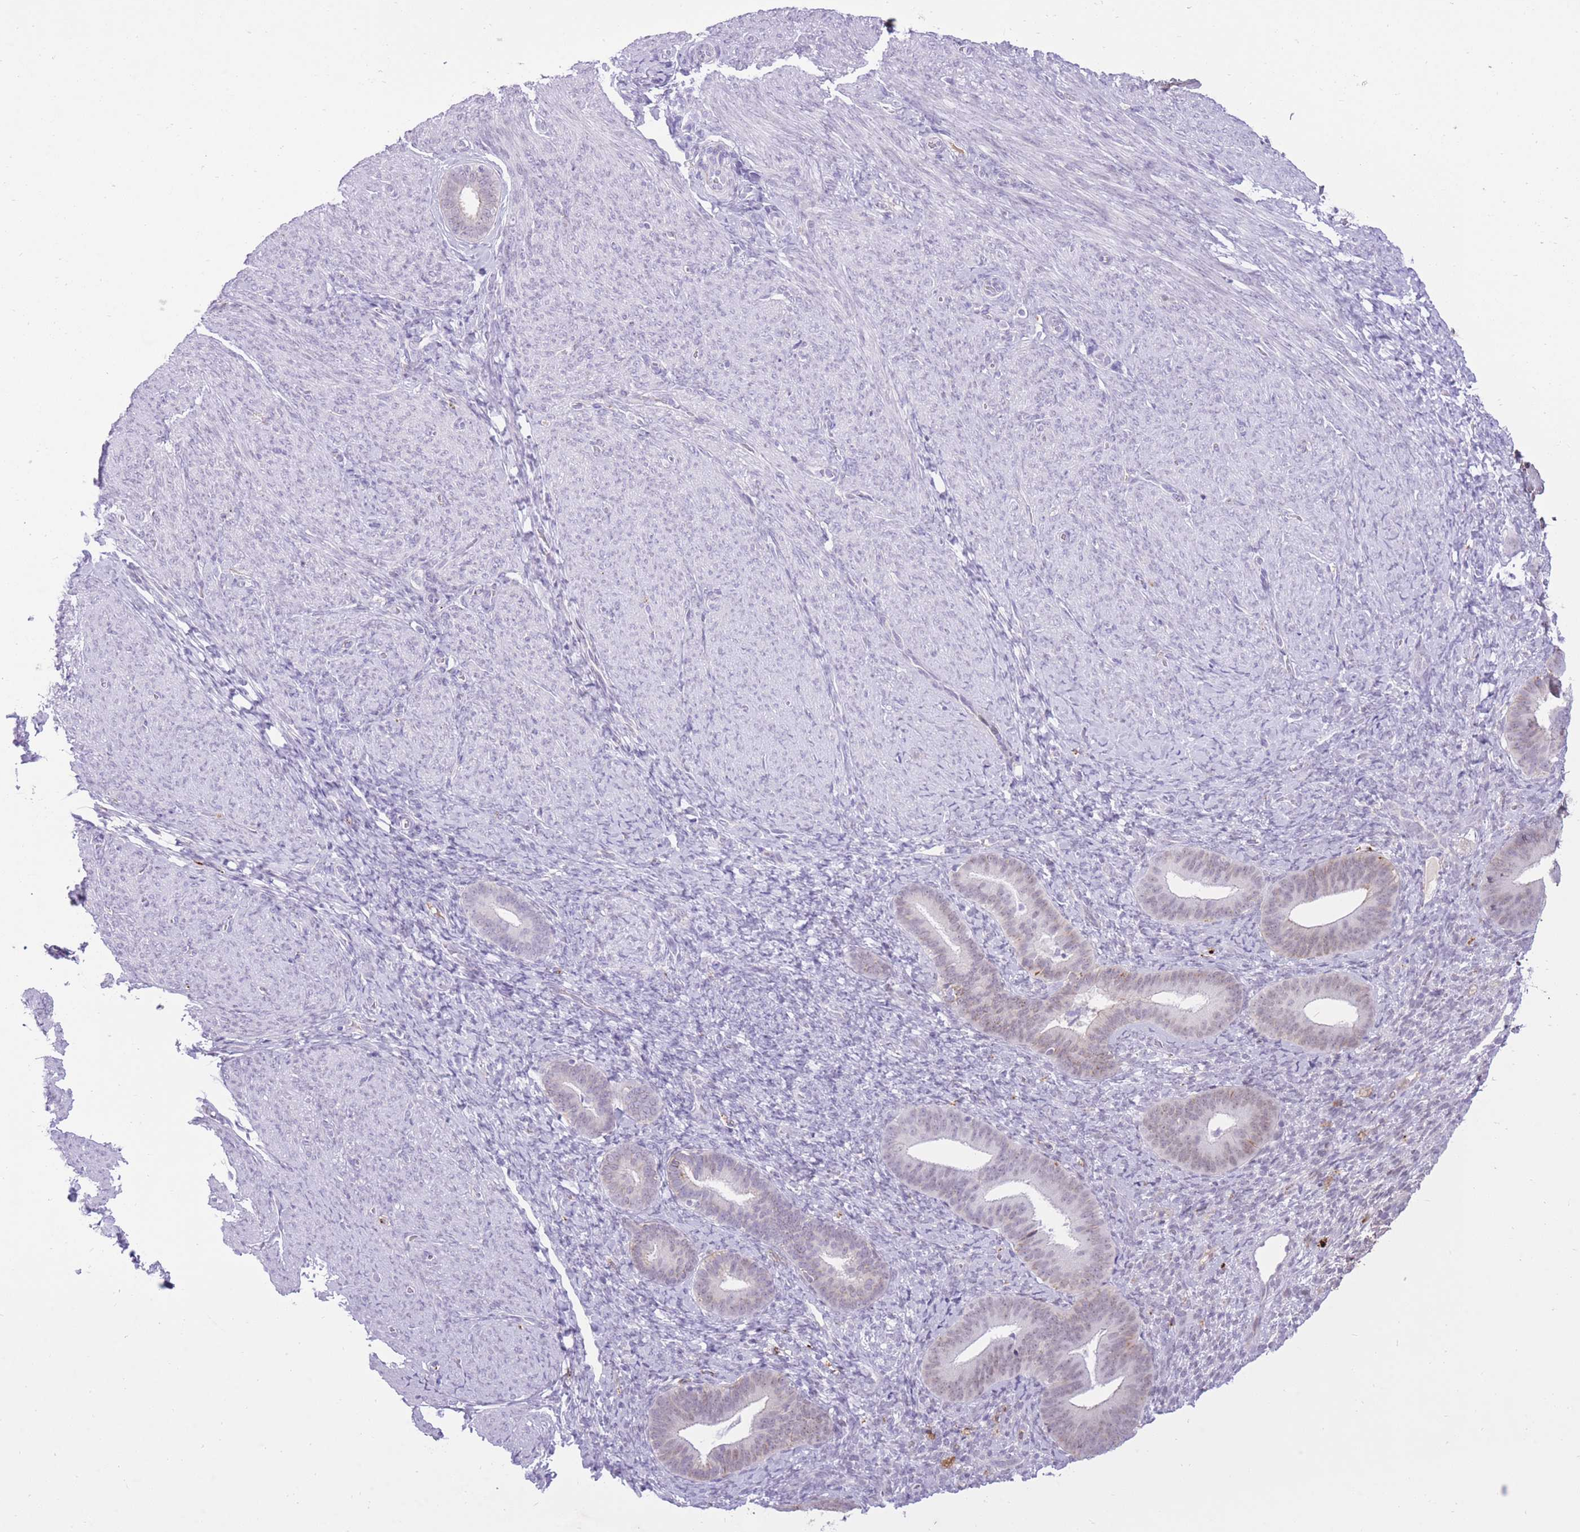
{"staining": {"intensity": "negative", "quantity": "none", "location": "none"}, "tissue": "endometrium", "cell_type": "Cells in endometrial stroma", "image_type": "normal", "snomed": [{"axis": "morphology", "description": "Normal tissue, NOS"}, {"axis": "topography", "description": "Endometrium"}], "caption": "A histopathology image of endometrium stained for a protein displays no brown staining in cells in endometrial stroma.", "gene": "MEIS3", "patient": {"sex": "female", "age": 65}}